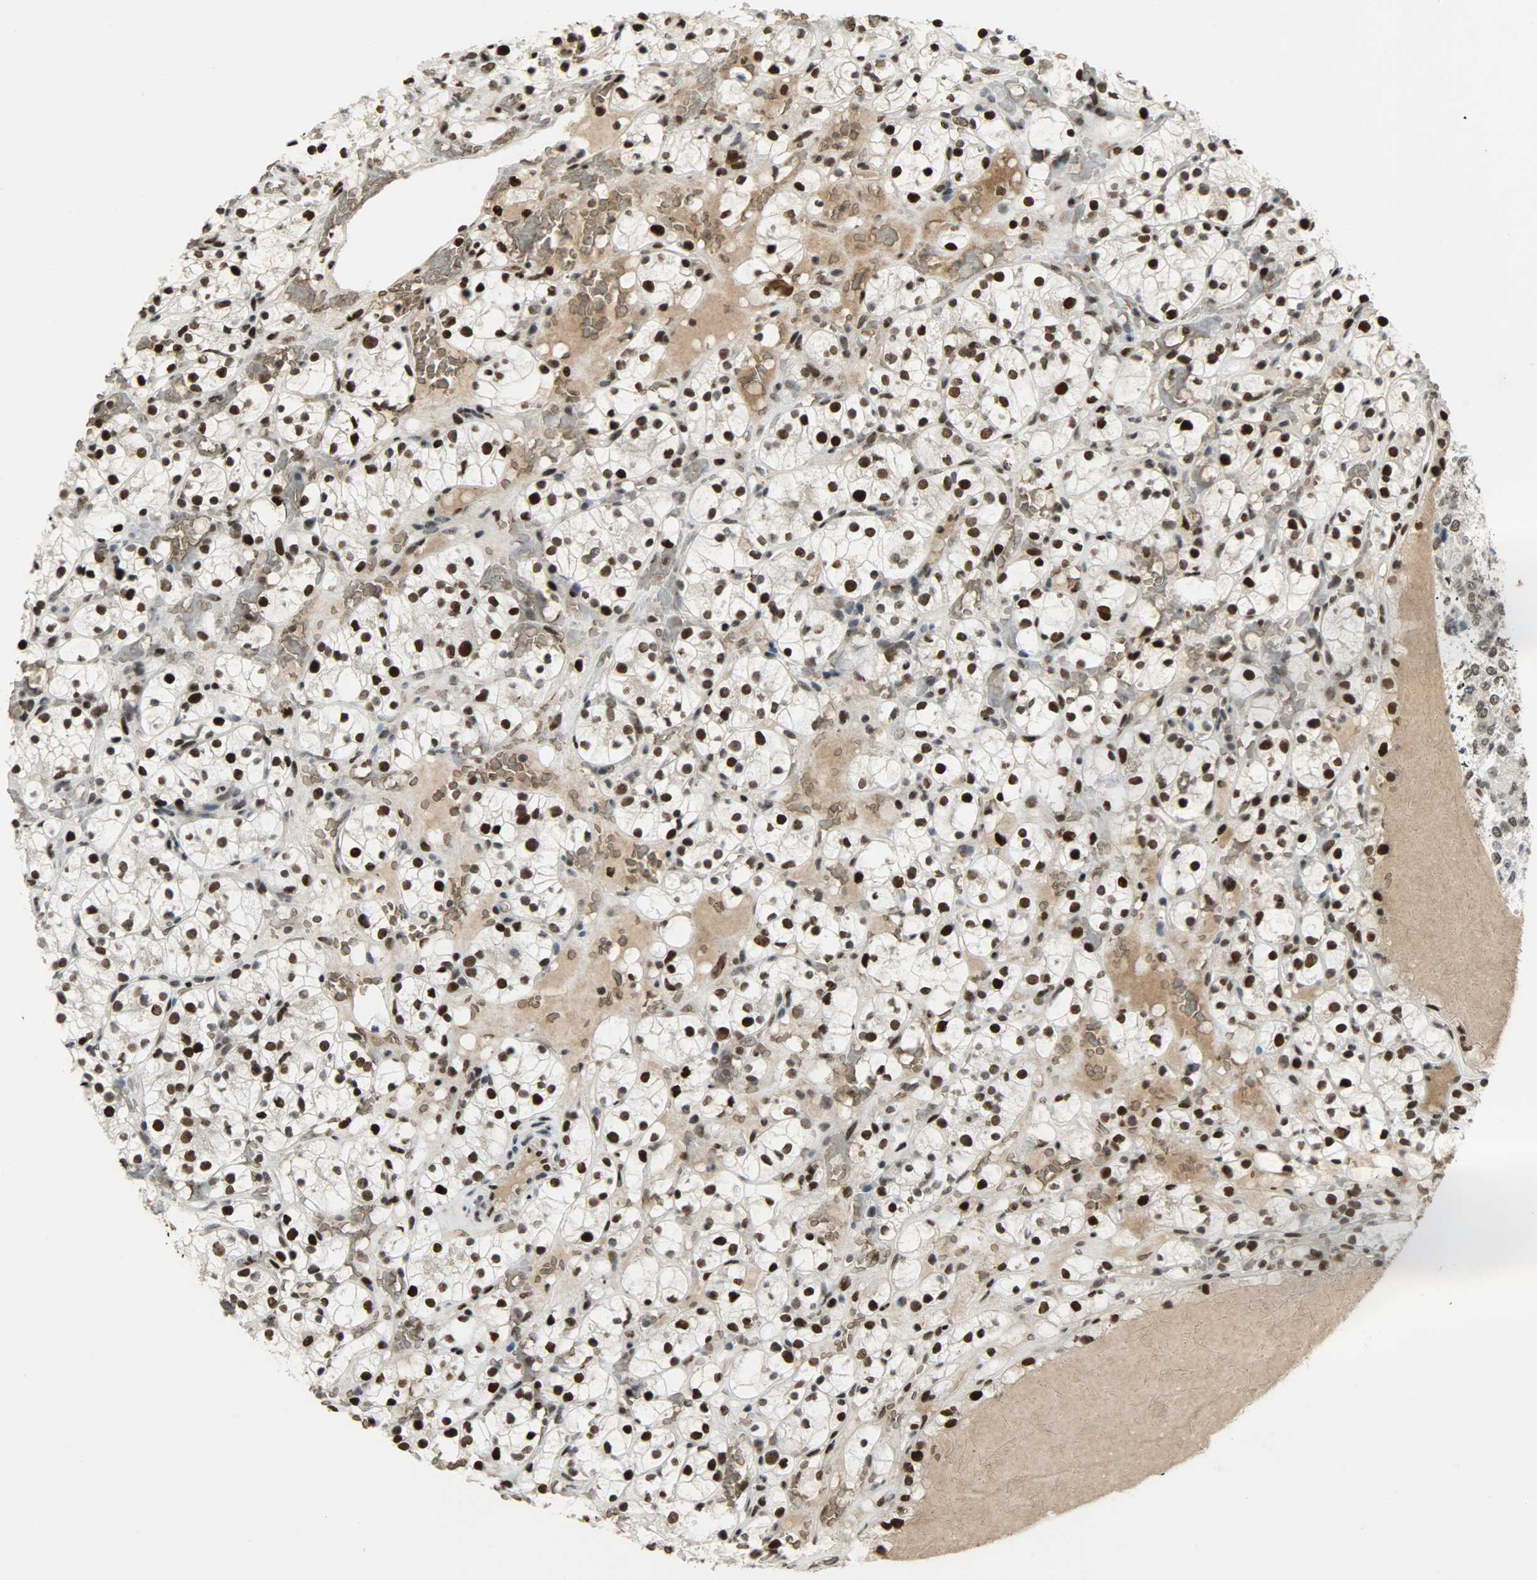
{"staining": {"intensity": "strong", "quantity": ">75%", "location": "nuclear"}, "tissue": "renal cancer", "cell_type": "Tumor cells", "image_type": "cancer", "snomed": [{"axis": "morphology", "description": "Adenocarcinoma, NOS"}, {"axis": "topography", "description": "Kidney"}], "caption": "Immunohistochemistry (IHC) photomicrograph of human adenocarcinoma (renal) stained for a protein (brown), which shows high levels of strong nuclear staining in about >75% of tumor cells.", "gene": "SNAI1", "patient": {"sex": "female", "age": 60}}